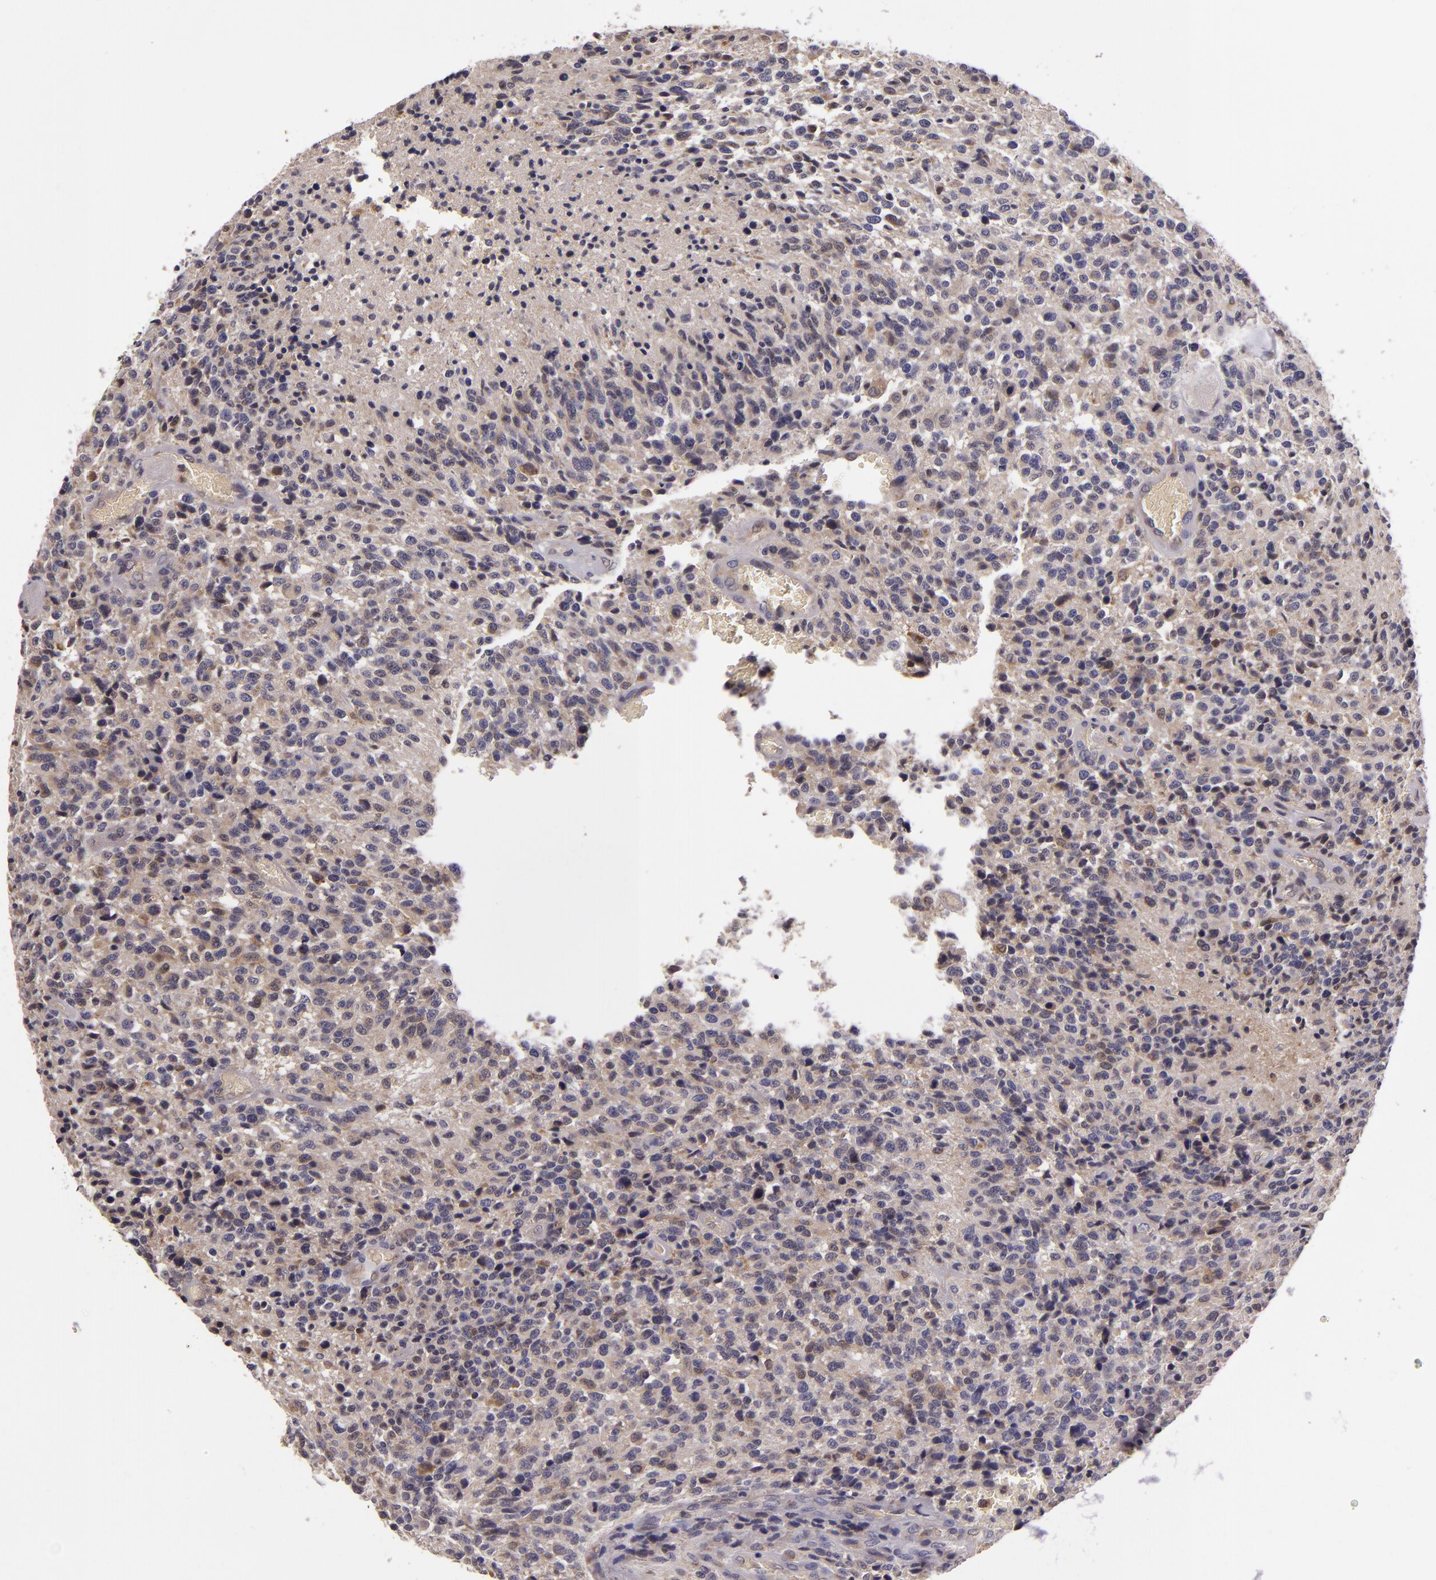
{"staining": {"intensity": "weak", "quantity": "<25%", "location": "cytoplasmic/membranous"}, "tissue": "glioma", "cell_type": "Tumor cells", "image_type": "cancer", "snomed": [{"axis": "morphology", "description": "Glioma, malignant, High grade"}, {"axis": "topography", "description": "Brain"}], "caption": "Tumor cells show no significant expression in glioma.", "gene": "FHIT", "patient": {"sex": "male", "age": 36}}